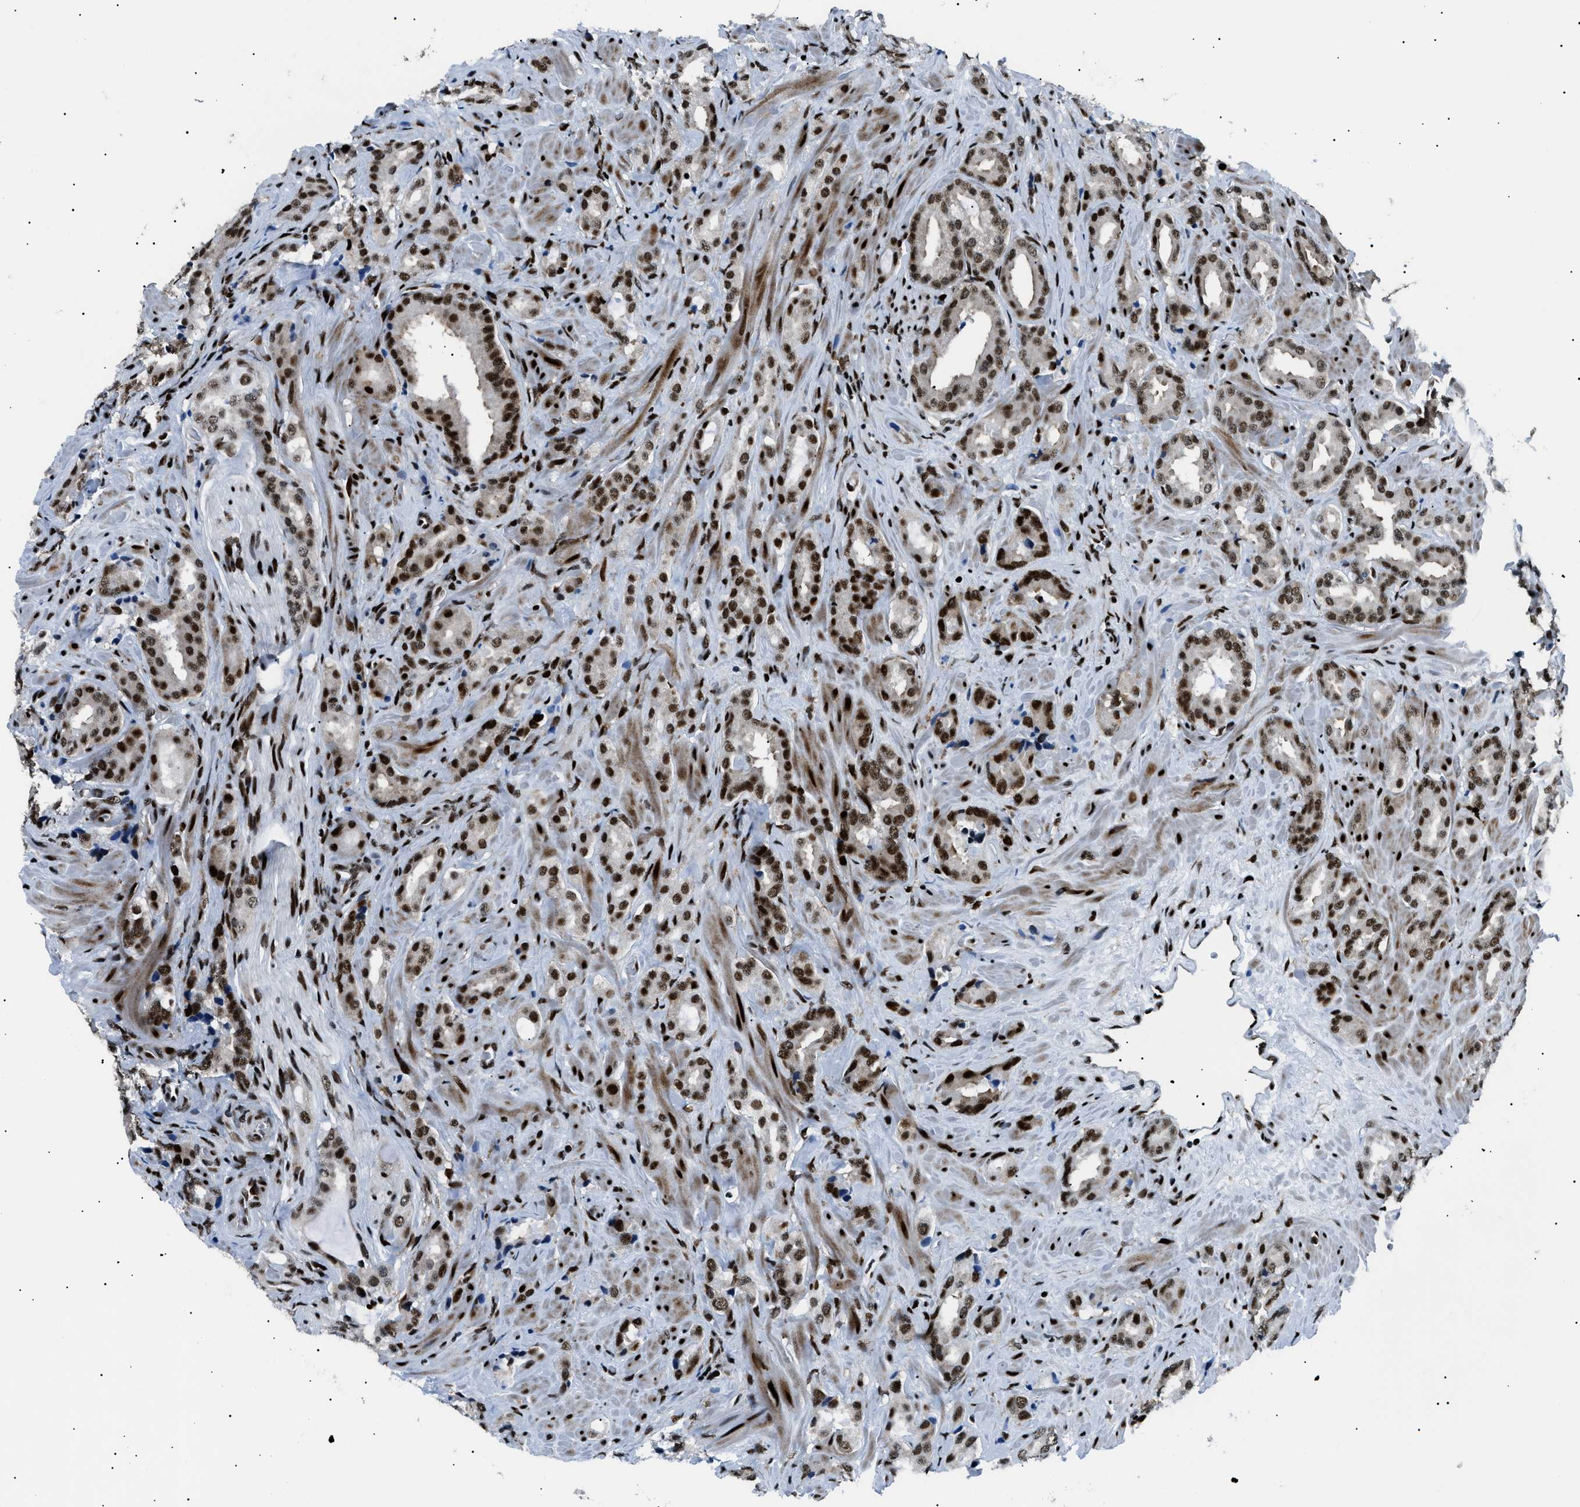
{"staining": {"intensity": "strong", "quantity": ">75%", "location": "nuclear"}, "tissue": "prostate cancer", "cell_type": "Tumor cells", "image_type": "cancer", "snomed": [{"axis": "morphology", "description": "Adenocarcinoma, High grade"}, {"axis": "topography", "description": "Prostate"}], "caption": "Human prostate cancer stained for a protein (brown) reveals strong nuclear positive expression in approximately >75% of tumor cells.", "gene": "HNRNPK", "patient": {"sex": "male", "age": 64}}